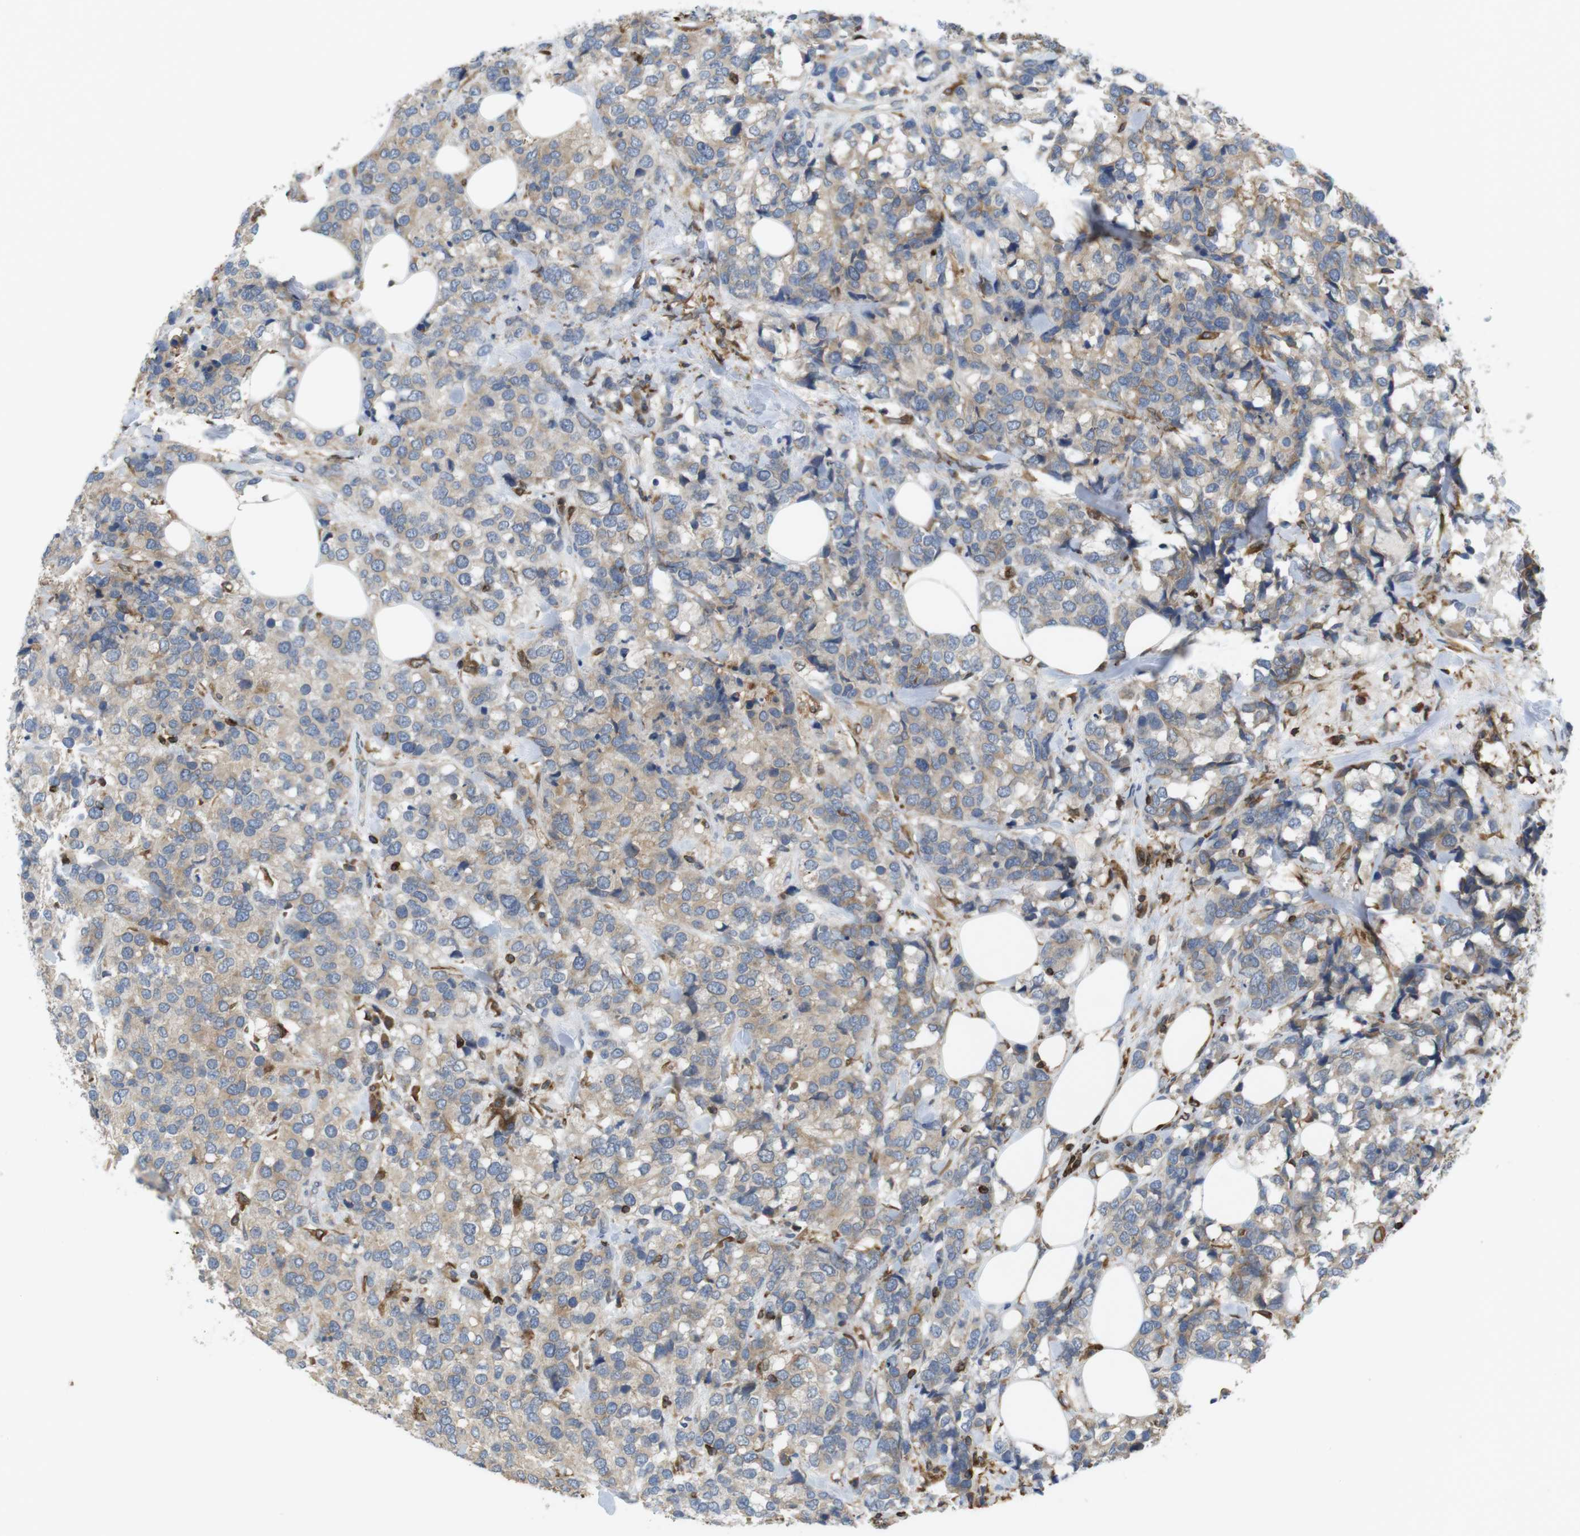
{"staining": {"intensity": "weak", "quantity": ">75%", "location": "cytoplasmic/membranous"}, "tissue": "breast cancer", "cell_type": "Tumor cells", "image_type": "cancer", "snomed": [{"axis": "morphology", "description": "Lobular carcinoma"}, {"axis": "topography", "description": "Breast"}], "caption": "IHC image of neoplastic tissue: breast cancer (lobular carcinoma) stained using IHC demonstrates low levels of weak protein expression localized specifically in the cytoplasmic/membranous of tumor cells, appearing as a cytoplasmic/membranous brown color.", "gene": "ARL6IP5", "patient": {"sex": "female", "age": 59}}